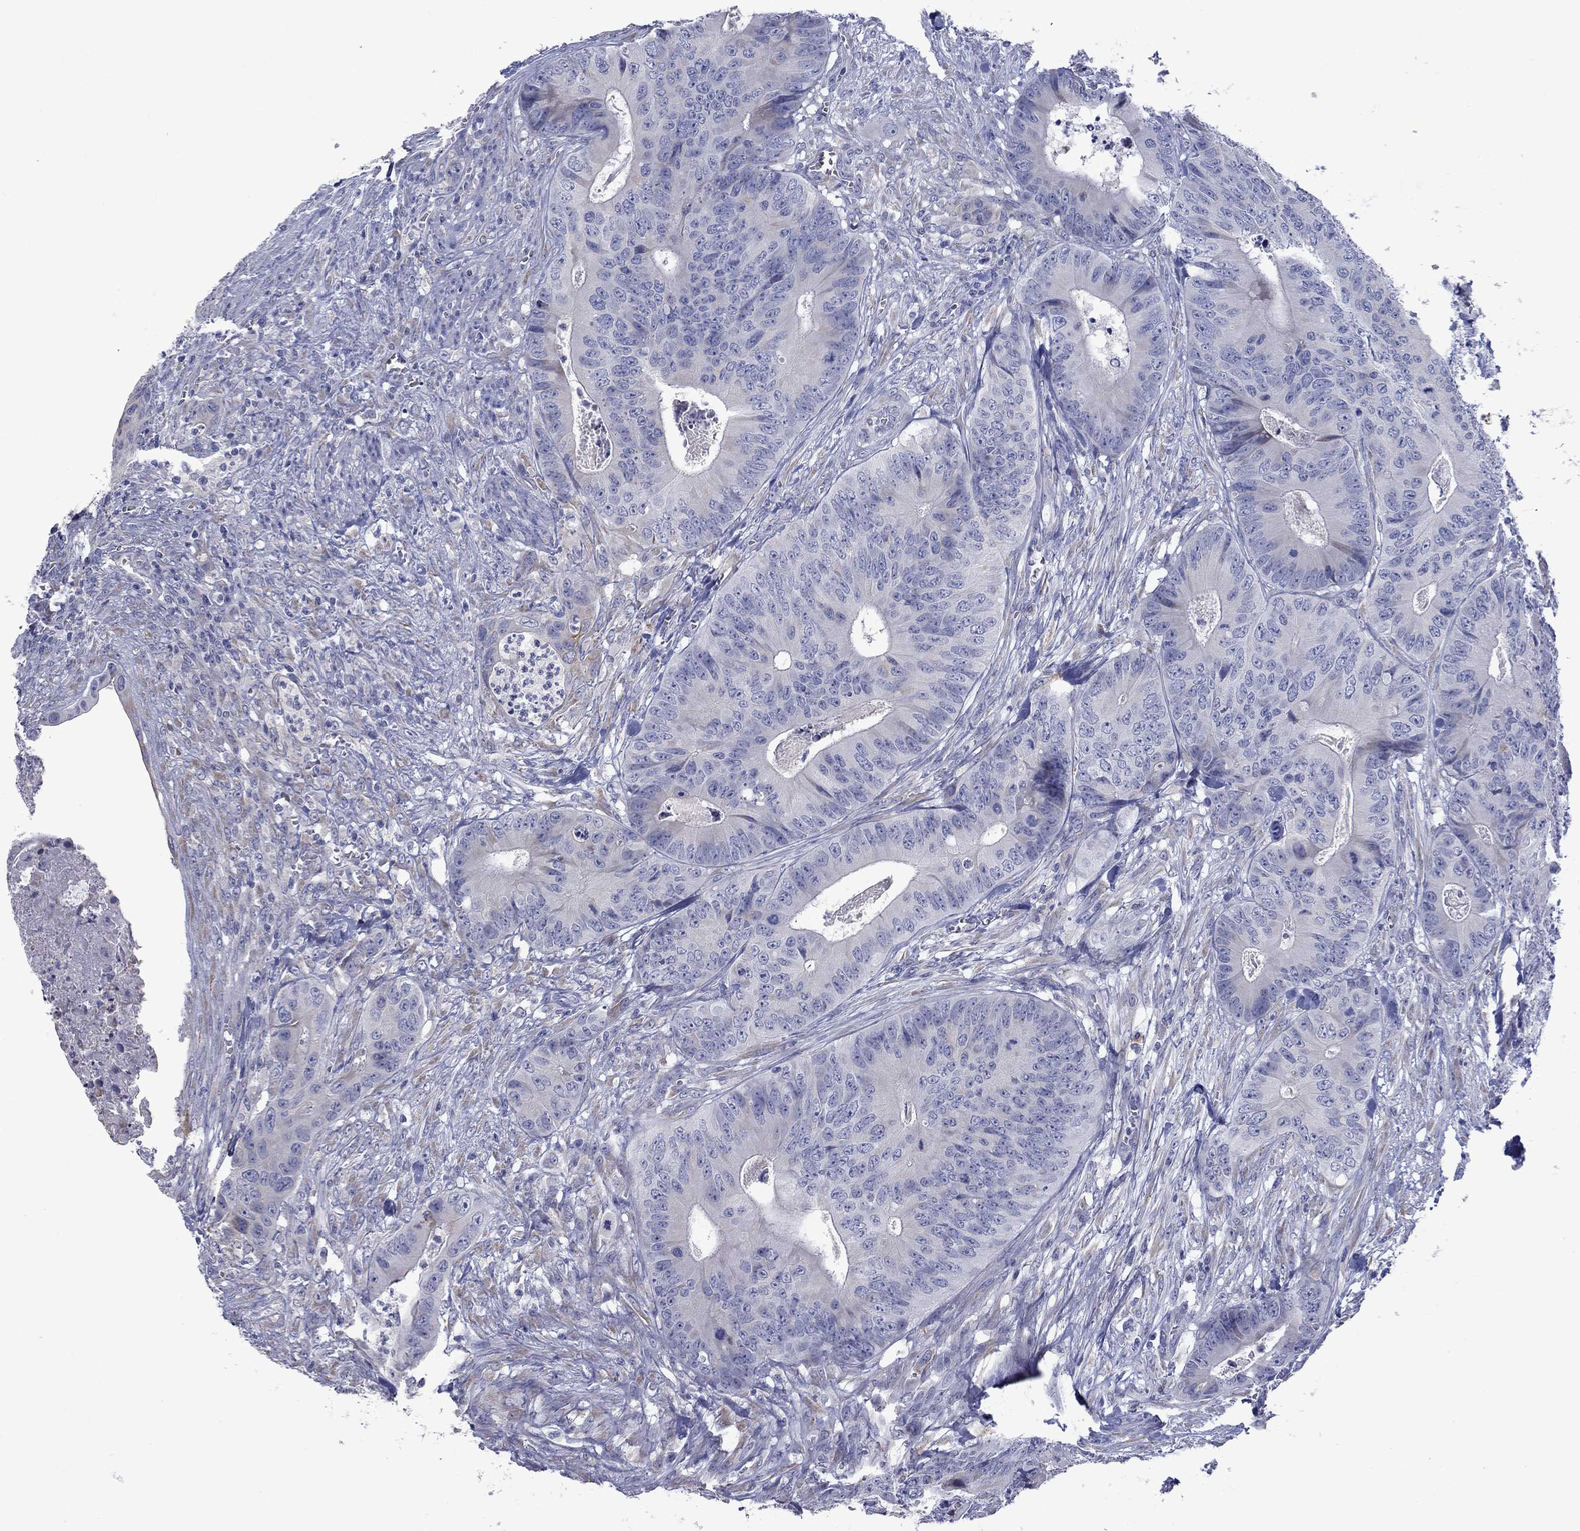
{"staining": {"intensity": "negative", "quantity": "none", "location": "none"}, "tissue": "colorectal cancer", "cell_type": "Tumor cells", "image_type": "cancer", "snomed": [{"axis": "morphology", "description": "Adenocarcinoma, NOS"}, {"axis": "topography", "description": "Colon"}], "caption": "Tumor cells show no significant protein staining in colorectal cancer (adenocarcinoma).", "gene": "TMPRSS11A", "patient": {"sex": "male", "age": 84}}